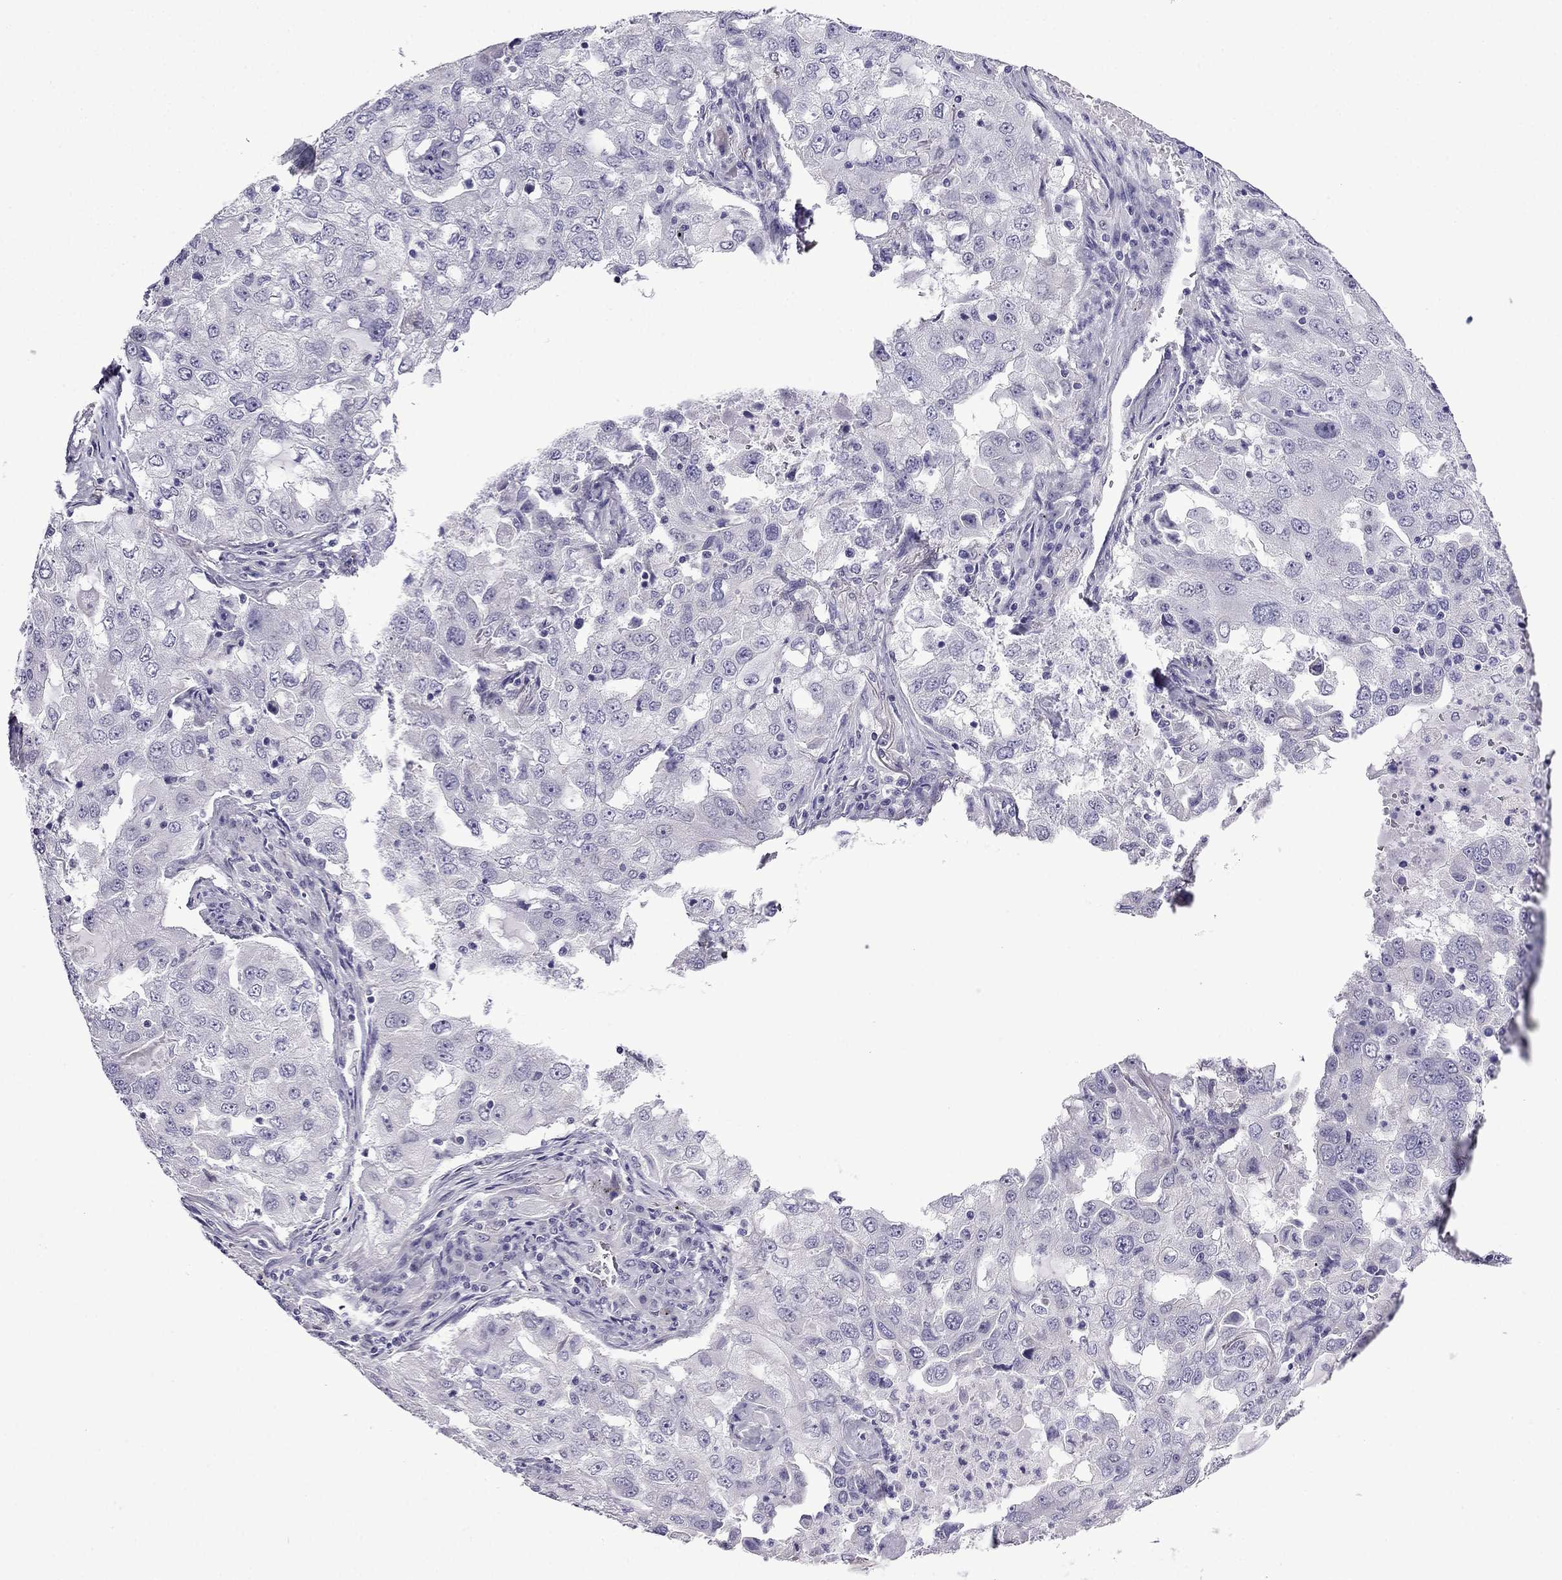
{"staining": {"intensity": "negative", "quantity": "none", "location": "none"}, "tissue": "lung cancer", "cell_type": "Tumor cells", "image_type": "cancer", "snomed": [{"axis": "morphology", "description": "Adenocarcinoma, NOS"}, {"axis": "topography", "description": "Lung"}], "caption": "IHC of human adenocarcinoma (lung) displays no positivity in tumor cells. The staining is performed using DAB (3,3'-diaminobenzidine) brown chromogen with nuclei counter-stained in using hematoxylin.", "gene": "POM121L12", "patient": {"sex": "female", "age": 61}}